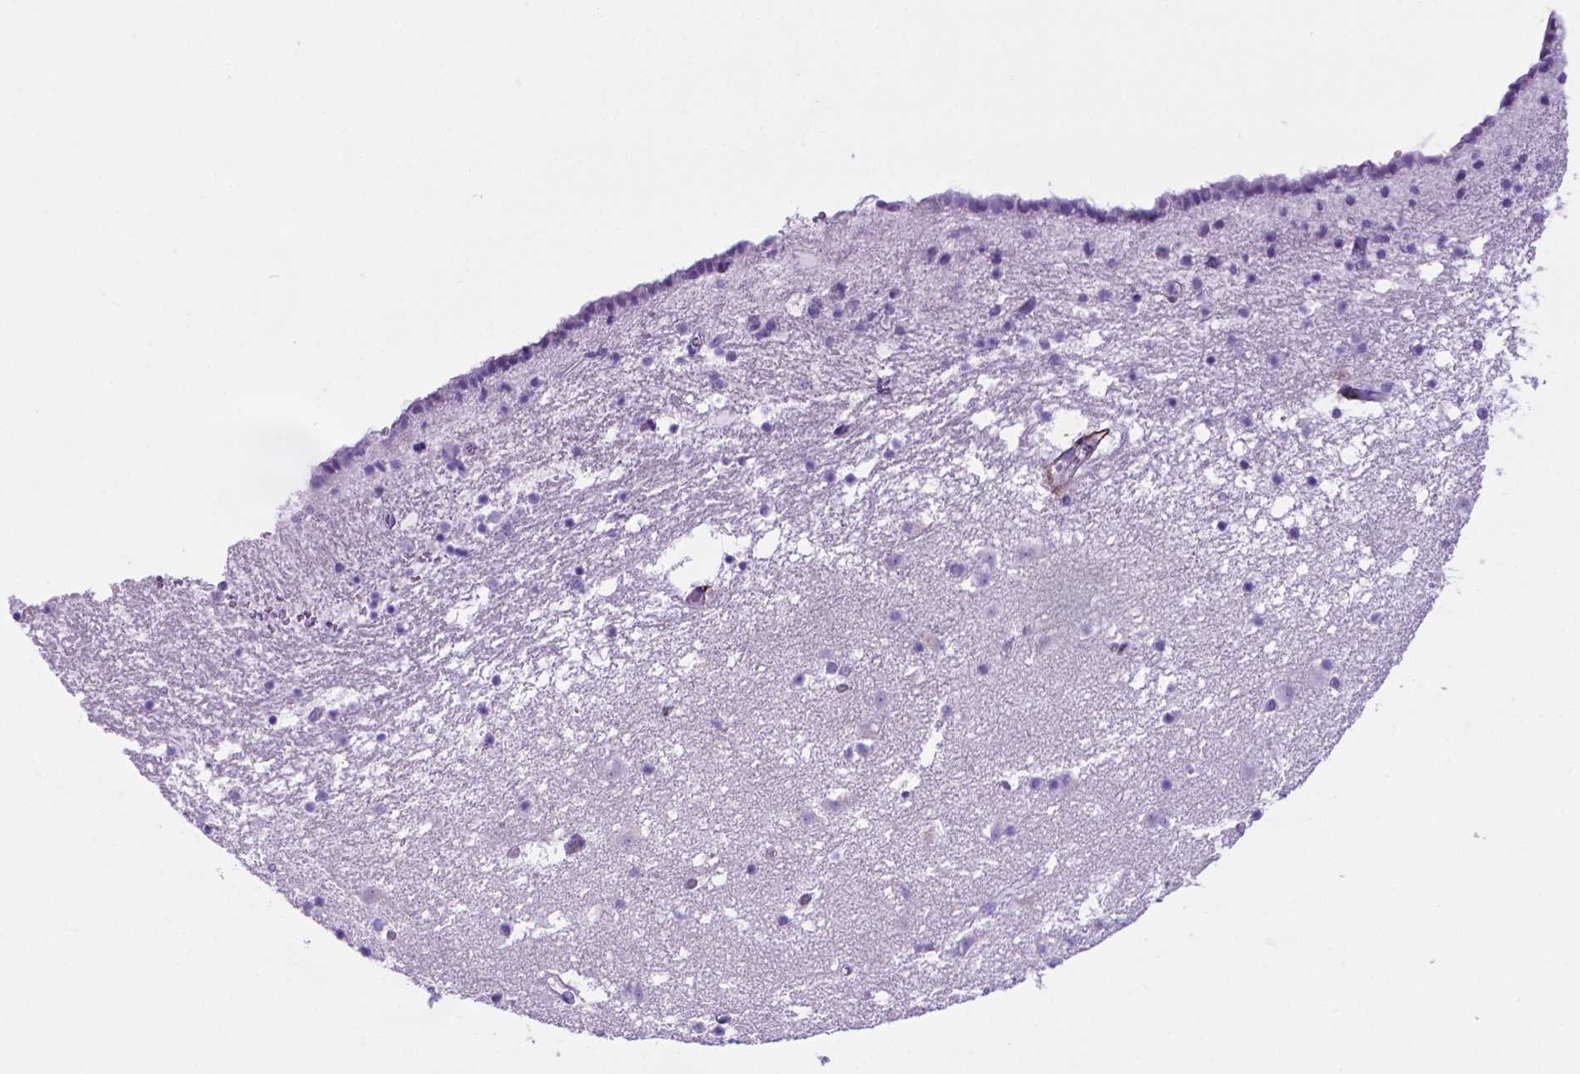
{"staining": {"intensity": "negative", "quantity": "none", "location": "none"}, "tissue": "caudate", "cell_type": "Glial cells", "image_type": "normal", "snomed": [{"axis": "morphology", "description": "Normal tissue, NOS"}, {"axis": "topography", "description": "Lateral ventricle wall"}], "caption": "An IHC histopathology image of unremarkable caudate is shown. There is no staining in glial cells of caudate. The staining is performed using DAB brown chromogen with nuclei counter-stained in using hematoxylin.", "gene": "MFAP2", "patient": {"sex": "female", "age": 42}}